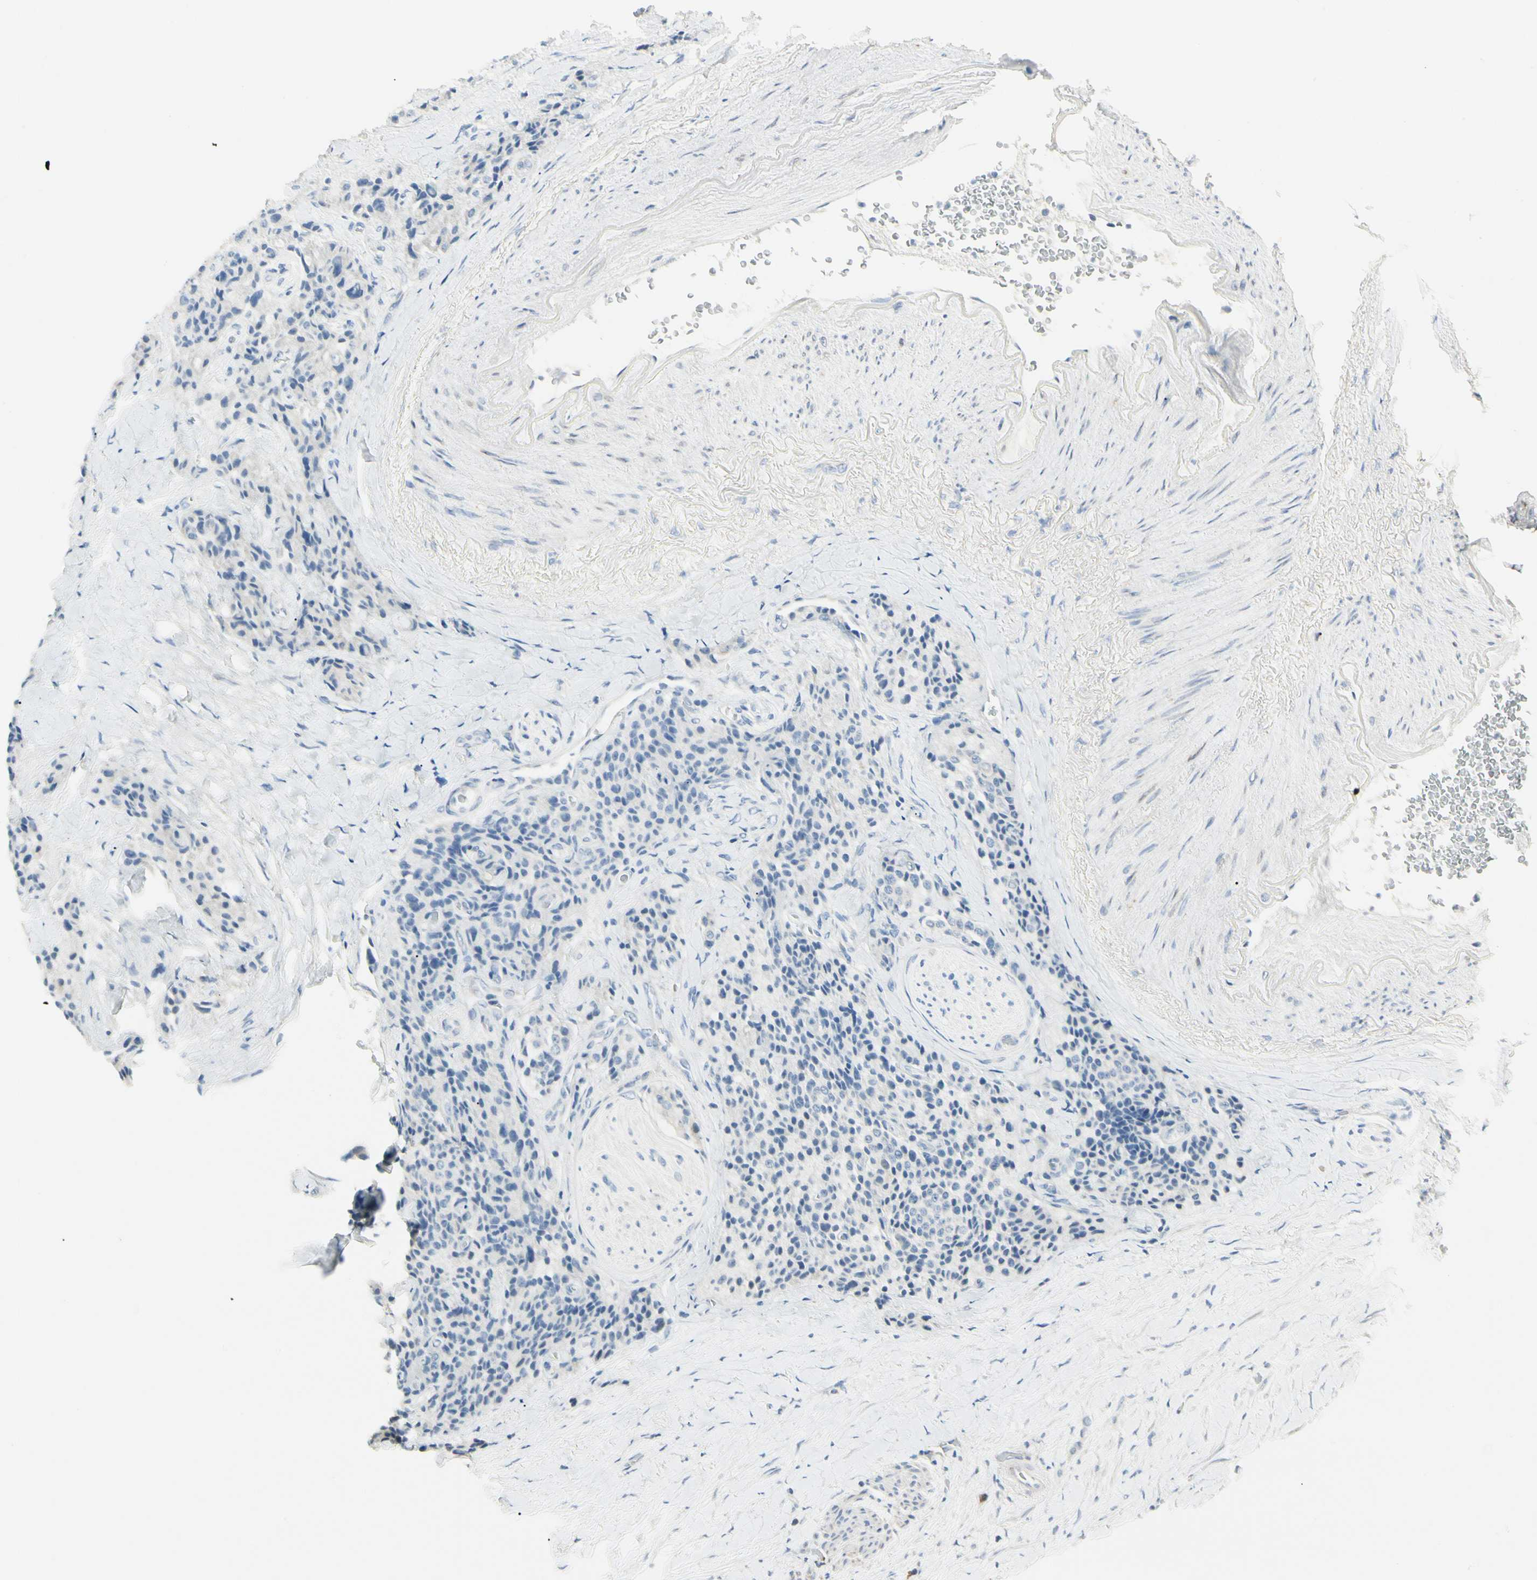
{"staining": {"intensity": "negative", "quantity": "none", "location": "none"}, "tissue": "carcinoid", "cell_type": "Tumor cells", "image_type": "cancer", "snomed": [{"axis": "morphology", "description": "Carcinoid, malignant, NOS"}, {"axis": "topography", "description": "Colon"}], "caption": "An image of human carcinoid (malignant) is negative for staining in tumor cells.", "gene": "ALDH18A1", "patient": {"sex": "female", "age": 61}}